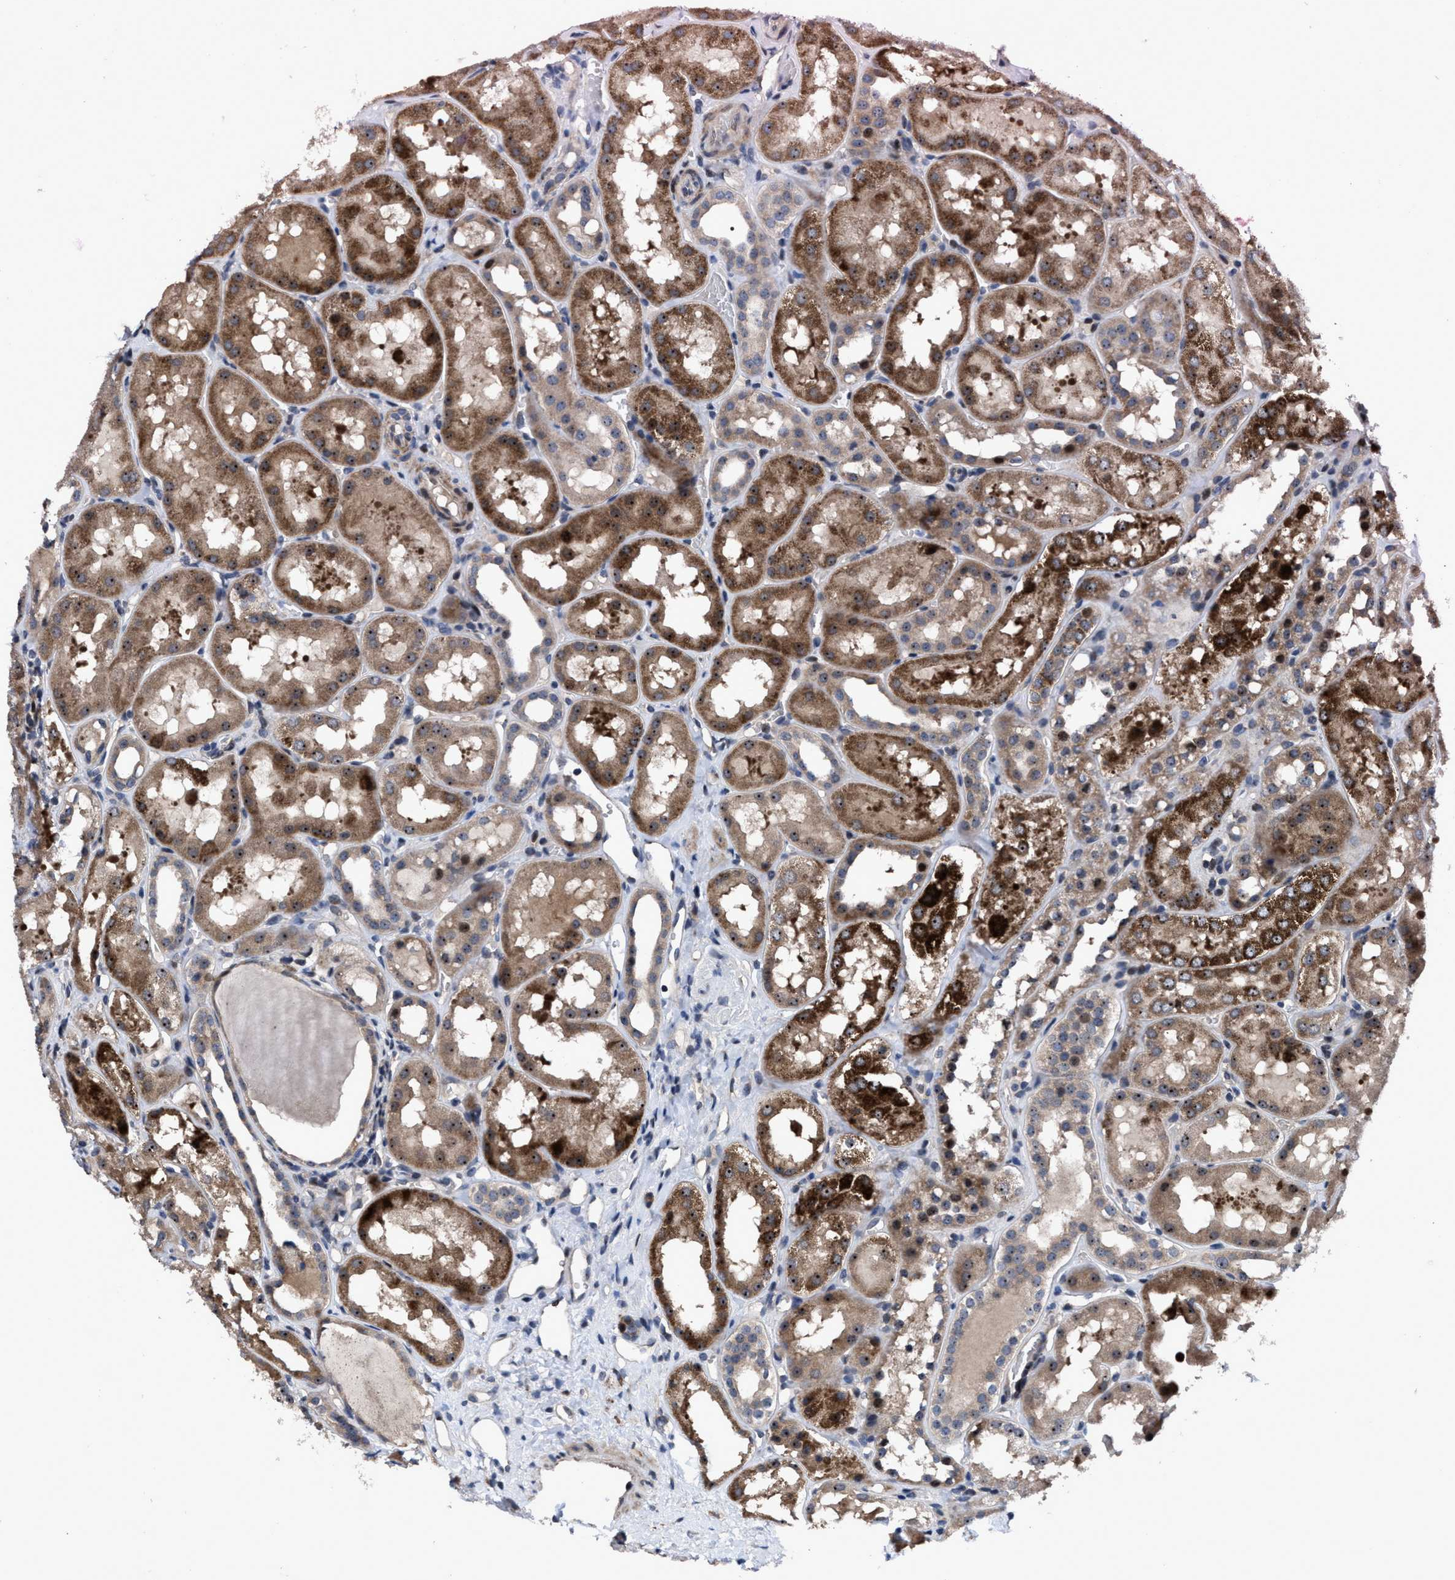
{"staining": {"intensity": "weak", "quantity": "<25%", "location": "cytoplasmic/membranous"}, "tissue": "kidney", "cell_type": "Cells in glomeruli", "image_type": "normal", "snomed": [{"axis": "morphology", "description": "Normal tissue, NOS"}, {"axis": "topography", "description": "Kidney"}, {"axis": "topography", "description": "Urinary bladder"}], "caption": "Unremarkable kidney was stained to show a protein in brown. There is no significant positivity in cells in glomeruli. Nuclei are stained in blue.", "gene": "HAUS6", "patient": {"sex": "male", "age": 16}}